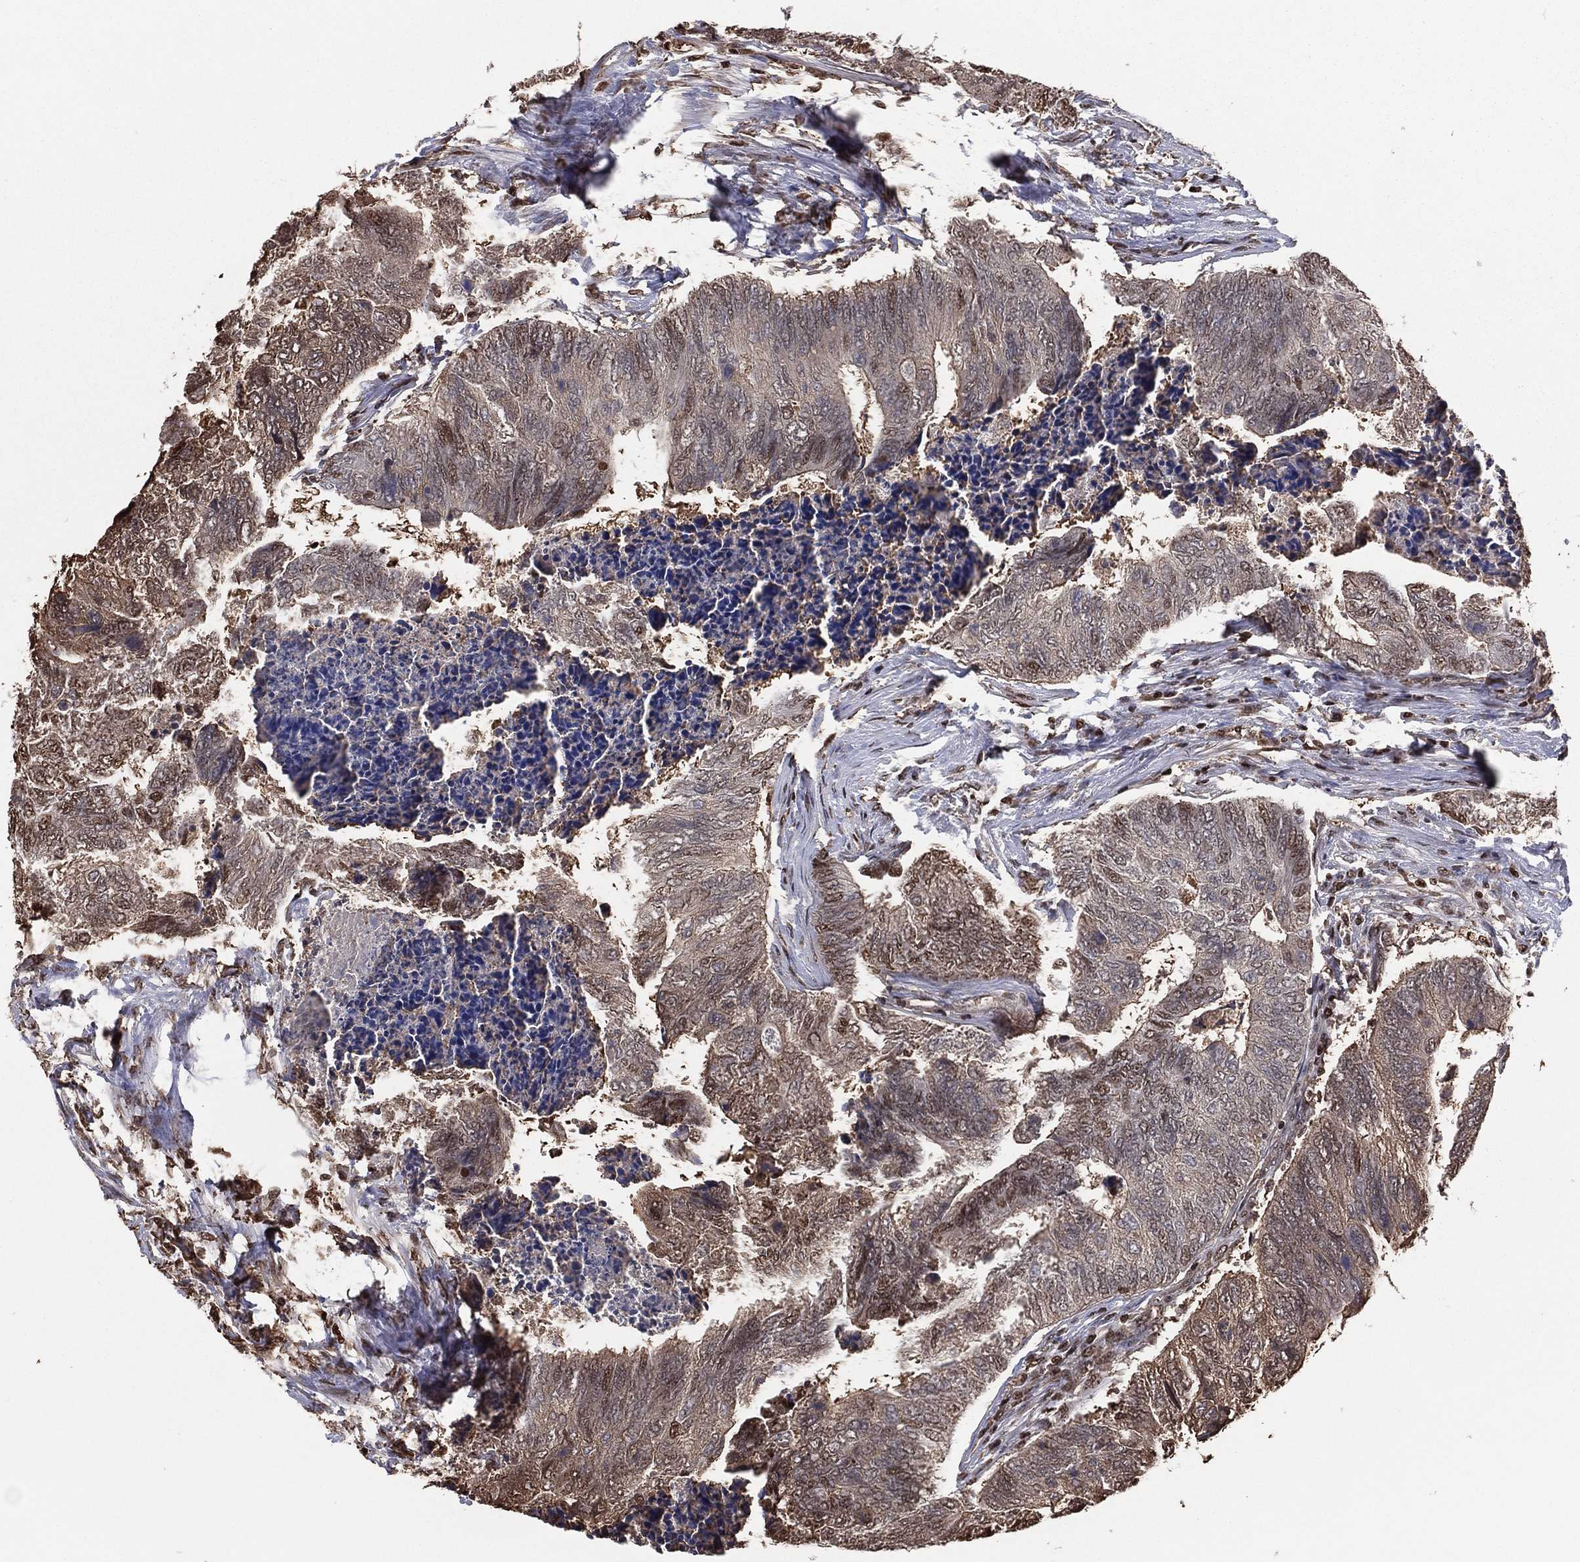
{"staining": {"intensity": "moderate", "quantity": "25%-75%", "location": "cytoplasmic/membranous,nuclear"}, "tissue": "colorectal cancer", "cell_type": "Tumor cells", "image_type": "cancer", "snomed": [{"axis": "morphology", "description": "Adenocarcinoma, NOS"}, {"axis": "topography", "description": "Colon"}], "caption": "About 25%-75% of tumor cells in human colorectal cancer display moderate cytoplasmic/membranous and nuclear protein expression as visualized by brown immunohistochemical staining.", "gene": "GAPDH", "patient": {"sex": "female", "age": 67}}